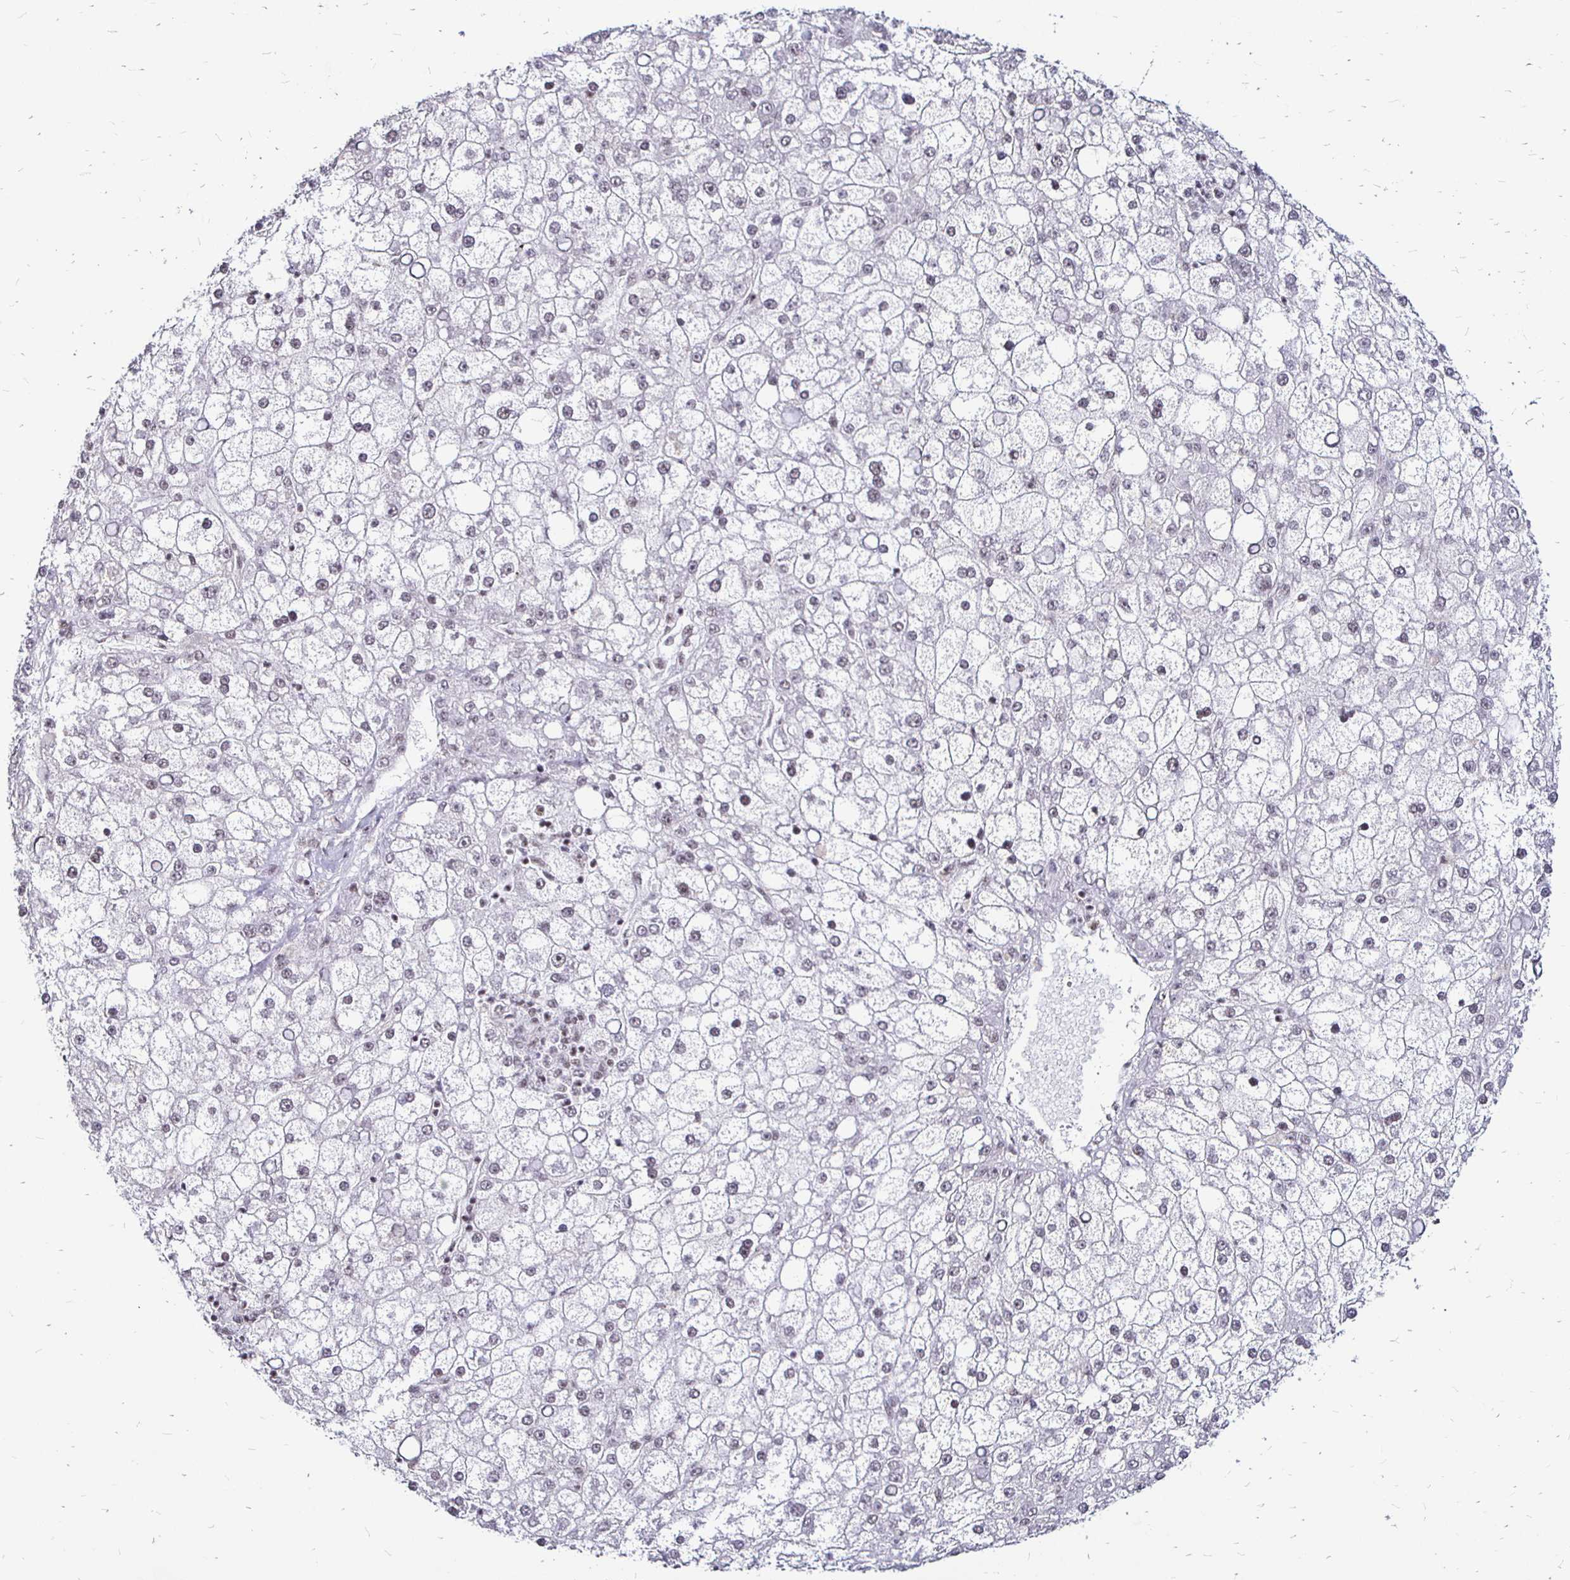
{"staining": {"intensity": "negative", "quantity": "none", "location": "none"}, "tissue": "liver cancer", "cell_type": "Tumor cells", "image_type": "cancer", "snomed": [{"axis": "morphology", "description": "Carcinoma, Hepatocellular, NOS"}, {"axis": "topography", "description": "Liver"}], "caption": "Immunohistochemistry (IHC) of hepatocellular carcinoma (liver) displays no staining in tumor cells.", "gene": "SIN3A", "patient": {"sex": "male", "age": 67}}